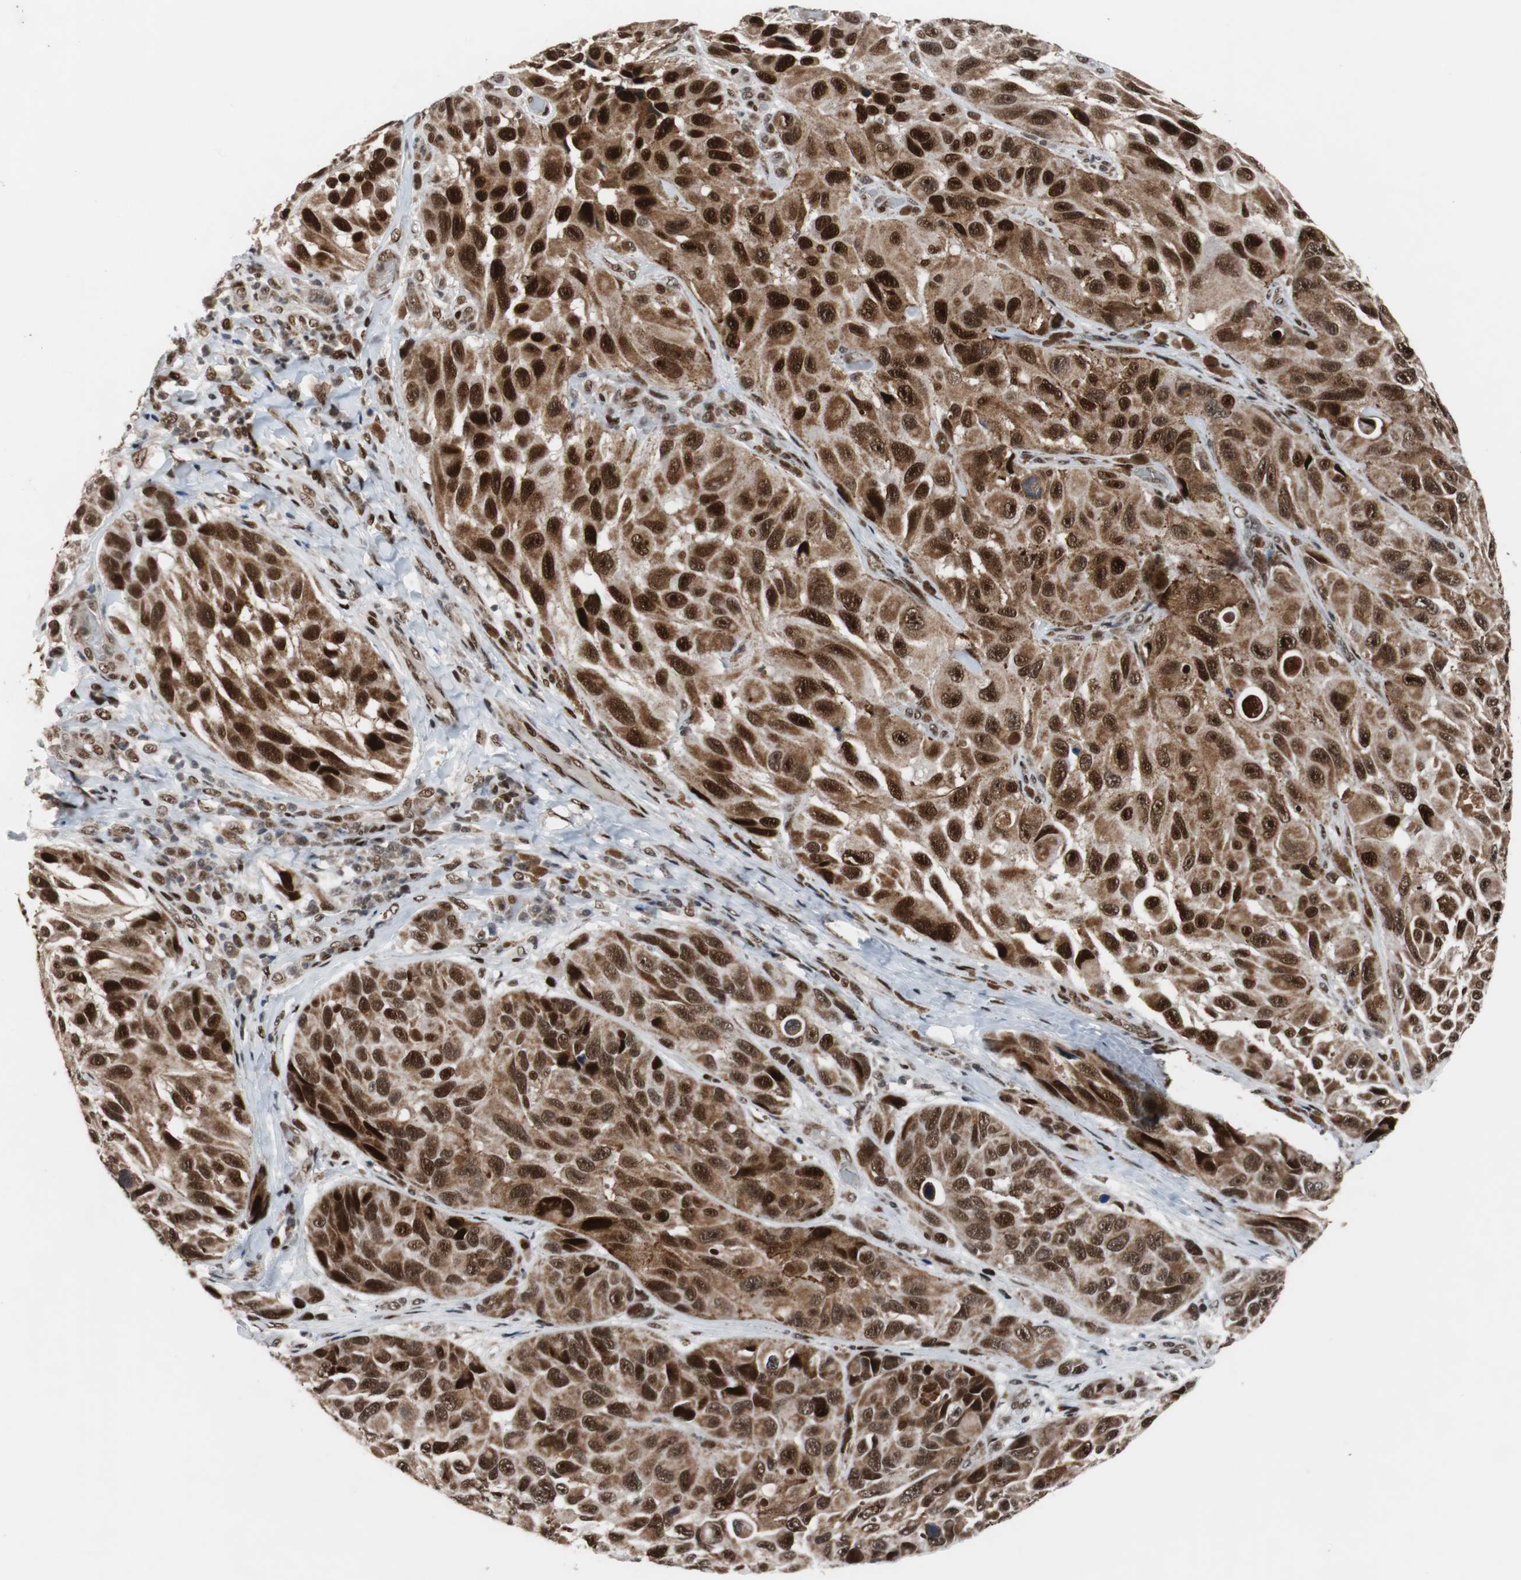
{"staining": {"intensity": "strong", "quantity": ">75%", "location": "nuclear"}, "tissue": "melanoma", "cell_type": "Tumor cells", "image_type": "cancer", "snomed": [{"axis": "morphology", "description": "Malignant melanoma, NOS"}, {"axis": "topography", "description": "Skin"}], "caption": "DAB immunohistochemical staining of melanoma reveals strong nuclear protein expression in approximately >75% of tumor cells.", "gene": "NBL1", "patient": {"sex": "female", "age": 73}}